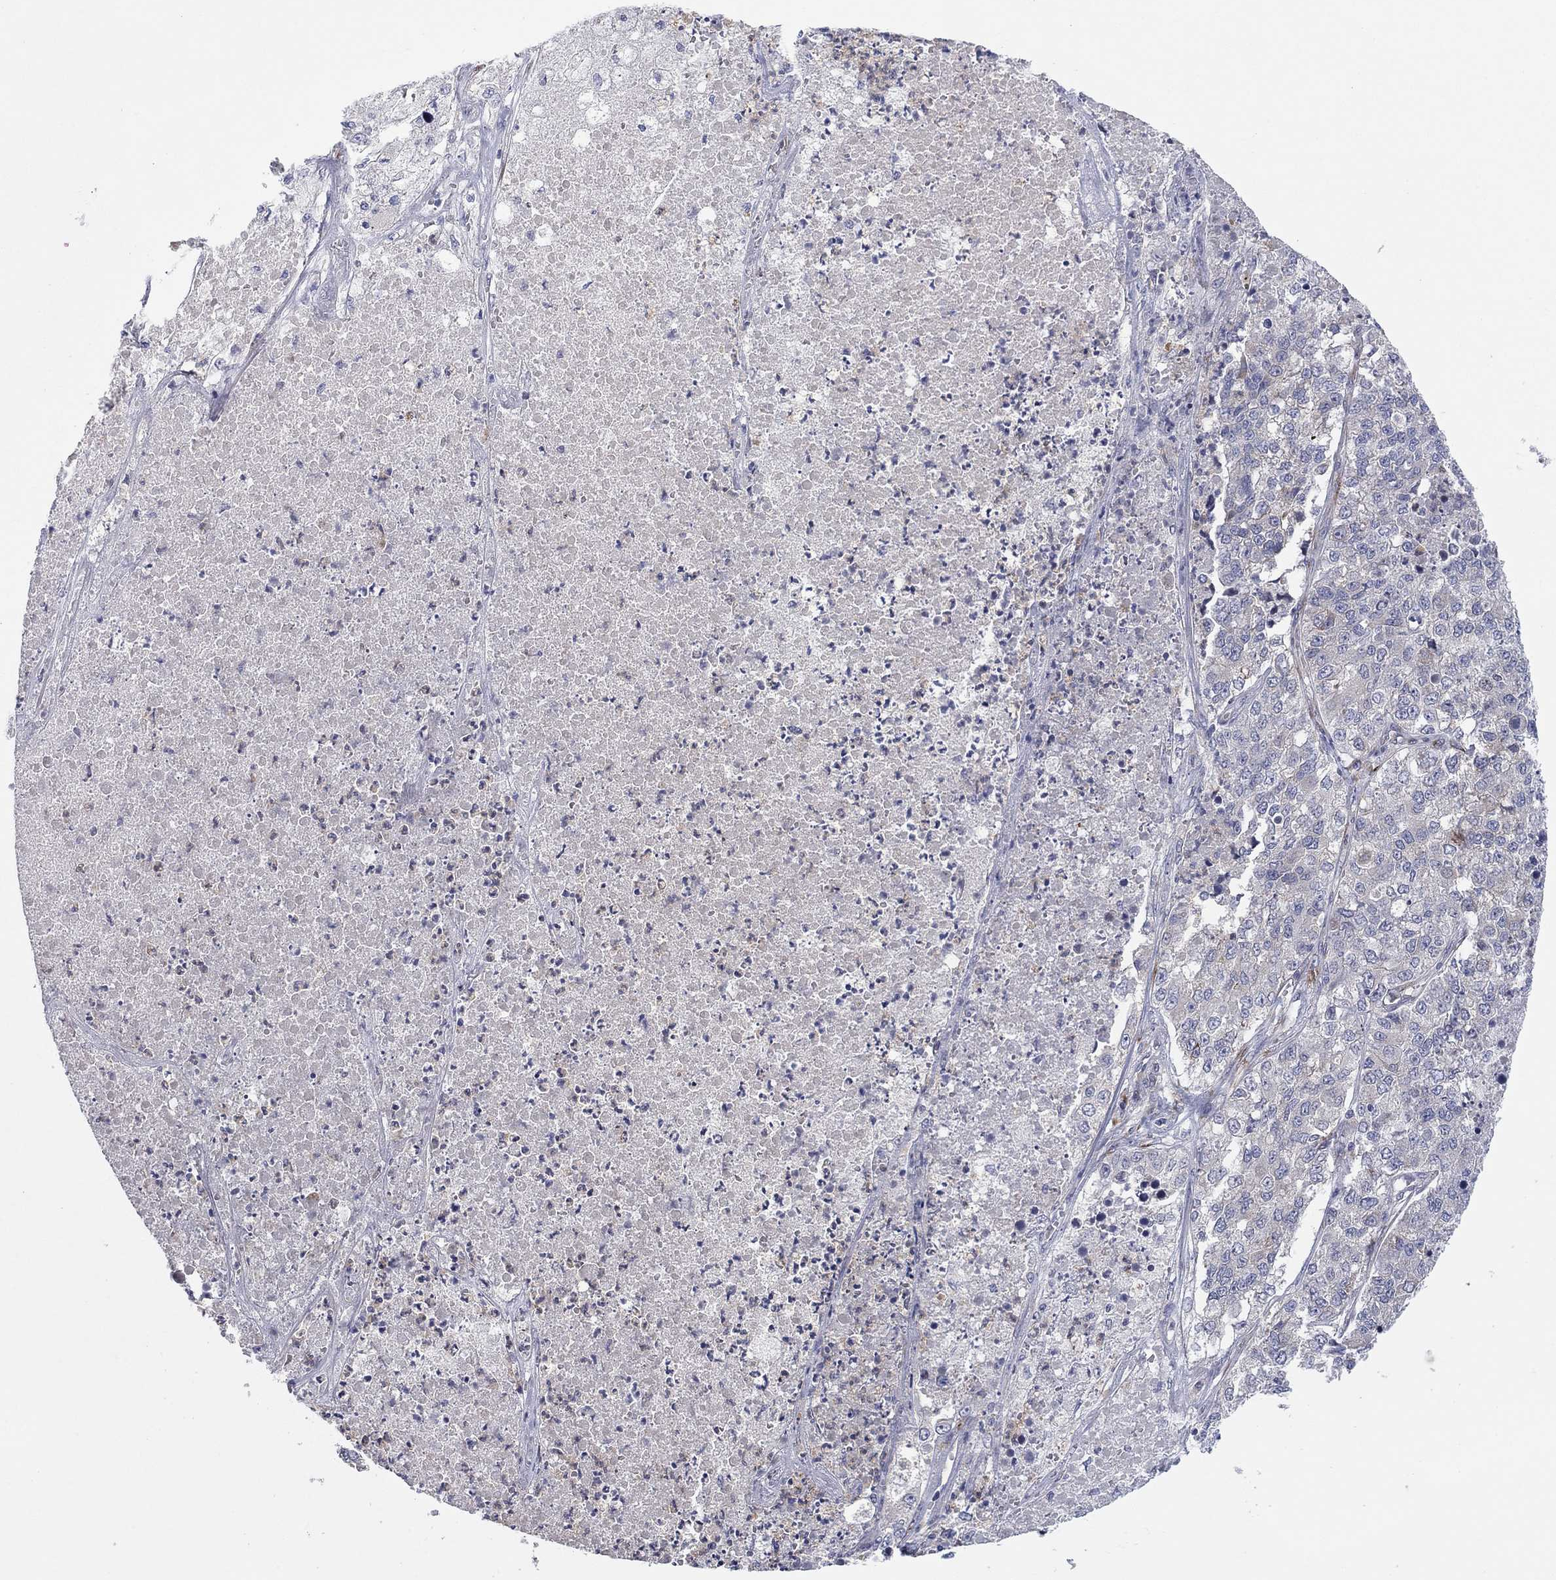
{"staining": {"intensity": "negative", "quantity": "none", "location": "none"}, "tissue": "lung cancer", "cell_type": "Tumor cells", "image_type": "cancer", "snomed": [{"axis": "morphology", "description": "Adenocarcinoma, NOS"}, {"axis": "topography", "description": "Lung"}], "caption": "Immunohistochemistry (IHC) of human lung cancer exhibits no staining in tumor cells.", "gene": "TTC21B", "patient": {"sex": "male", "age": 49}}